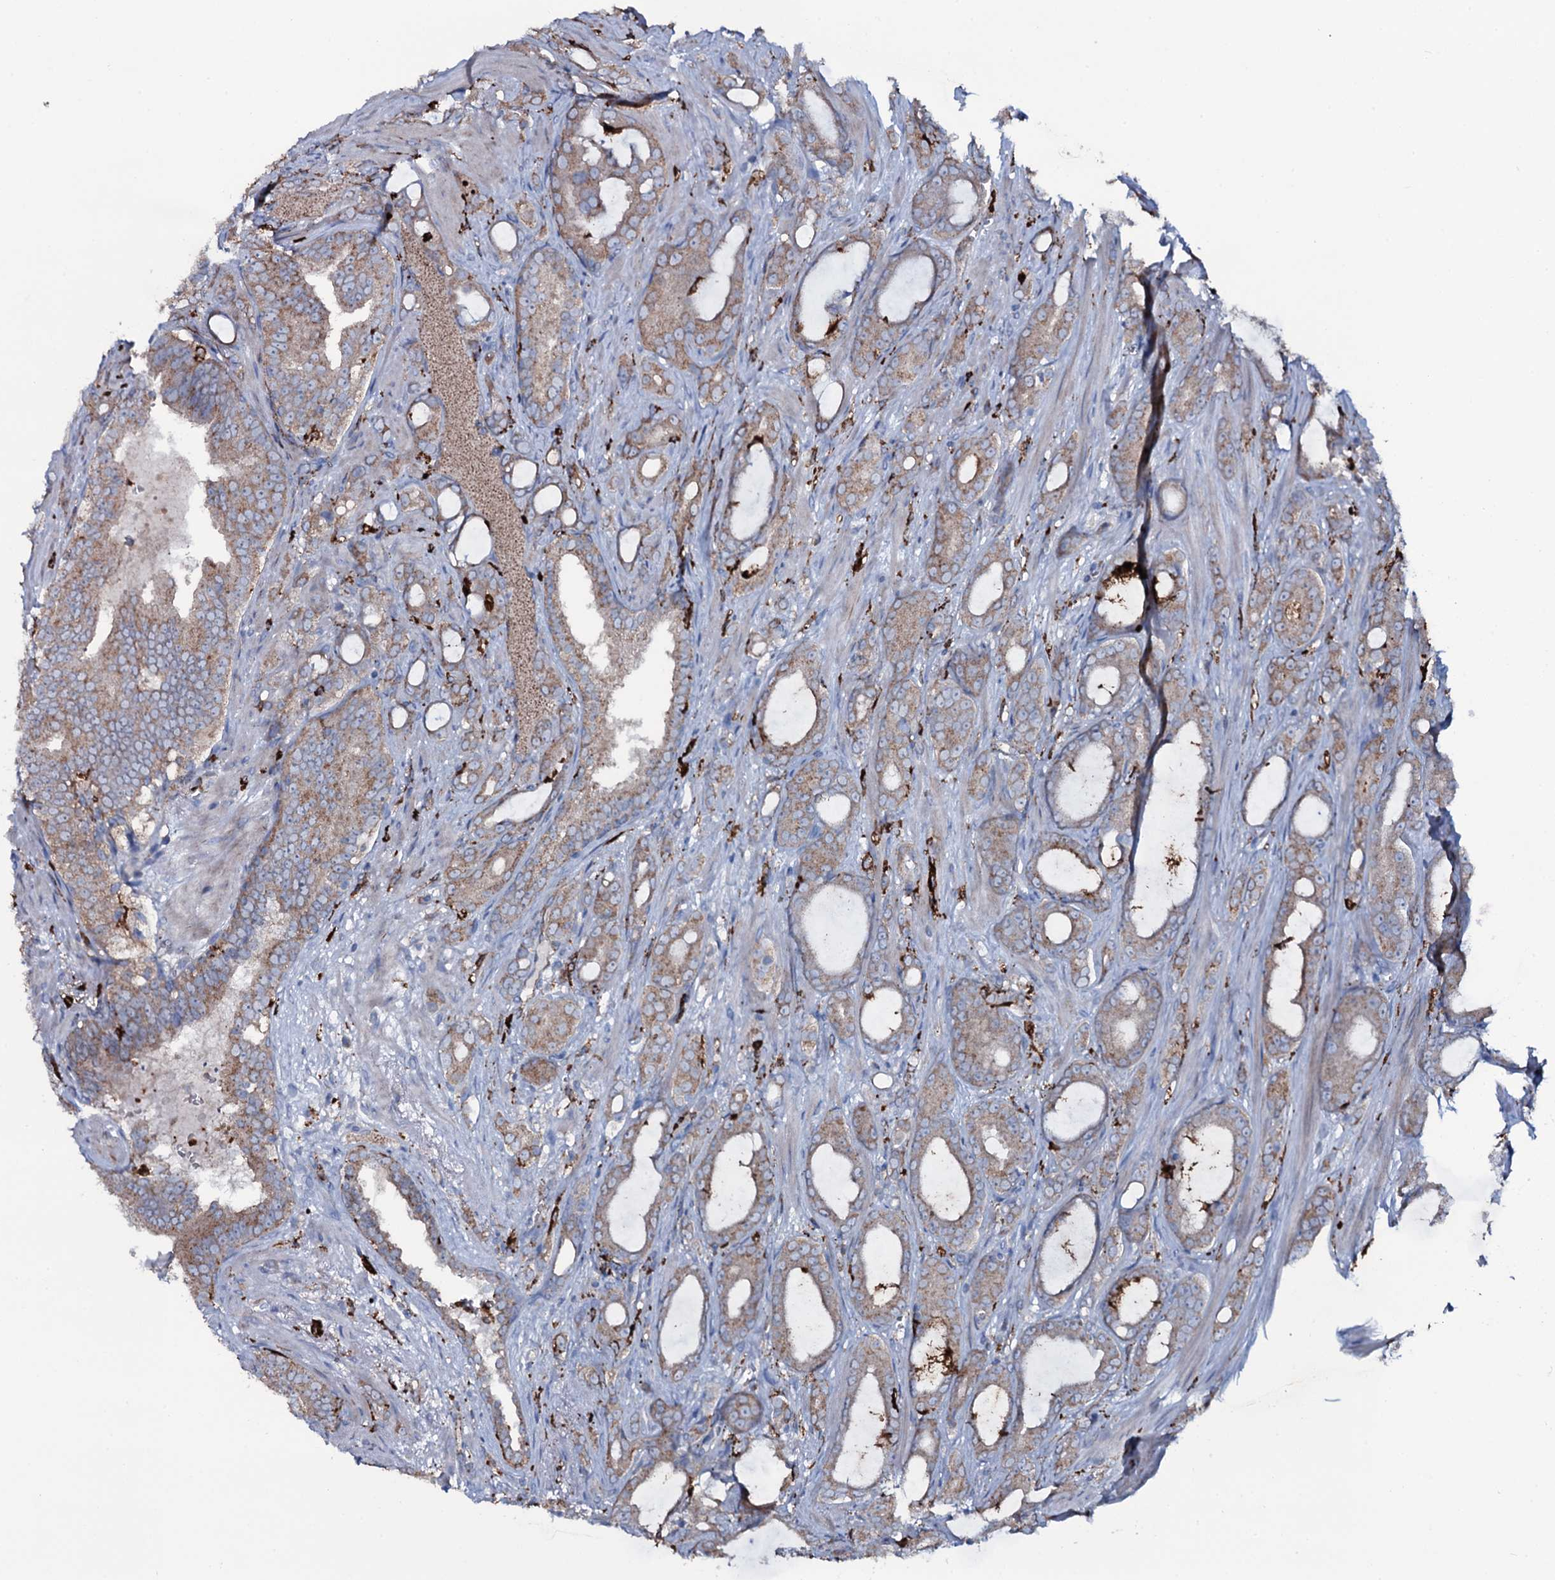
{"staining": {"intensity": "weak", "quantity": ">75%", "location": "cytoplasmic/membranous"}, "tissue": "prostate cancer", "cell_type": "Tumor cells", "image_type": "cancer", "snomed": [{"axis": "morphology", "description": "Adenocarcinoma, High grade"}, {"axis": "topography", "description": "Prostate"}], "caption": "A histopathology image of human high-grade adenocarcinoma (prostate) stained for a protein demonstrates weak cytoplasmic/membranous brown staining in tumor cells.", "gene": "OSBPL2", "patient": {"sex": "male", "age": 72}}